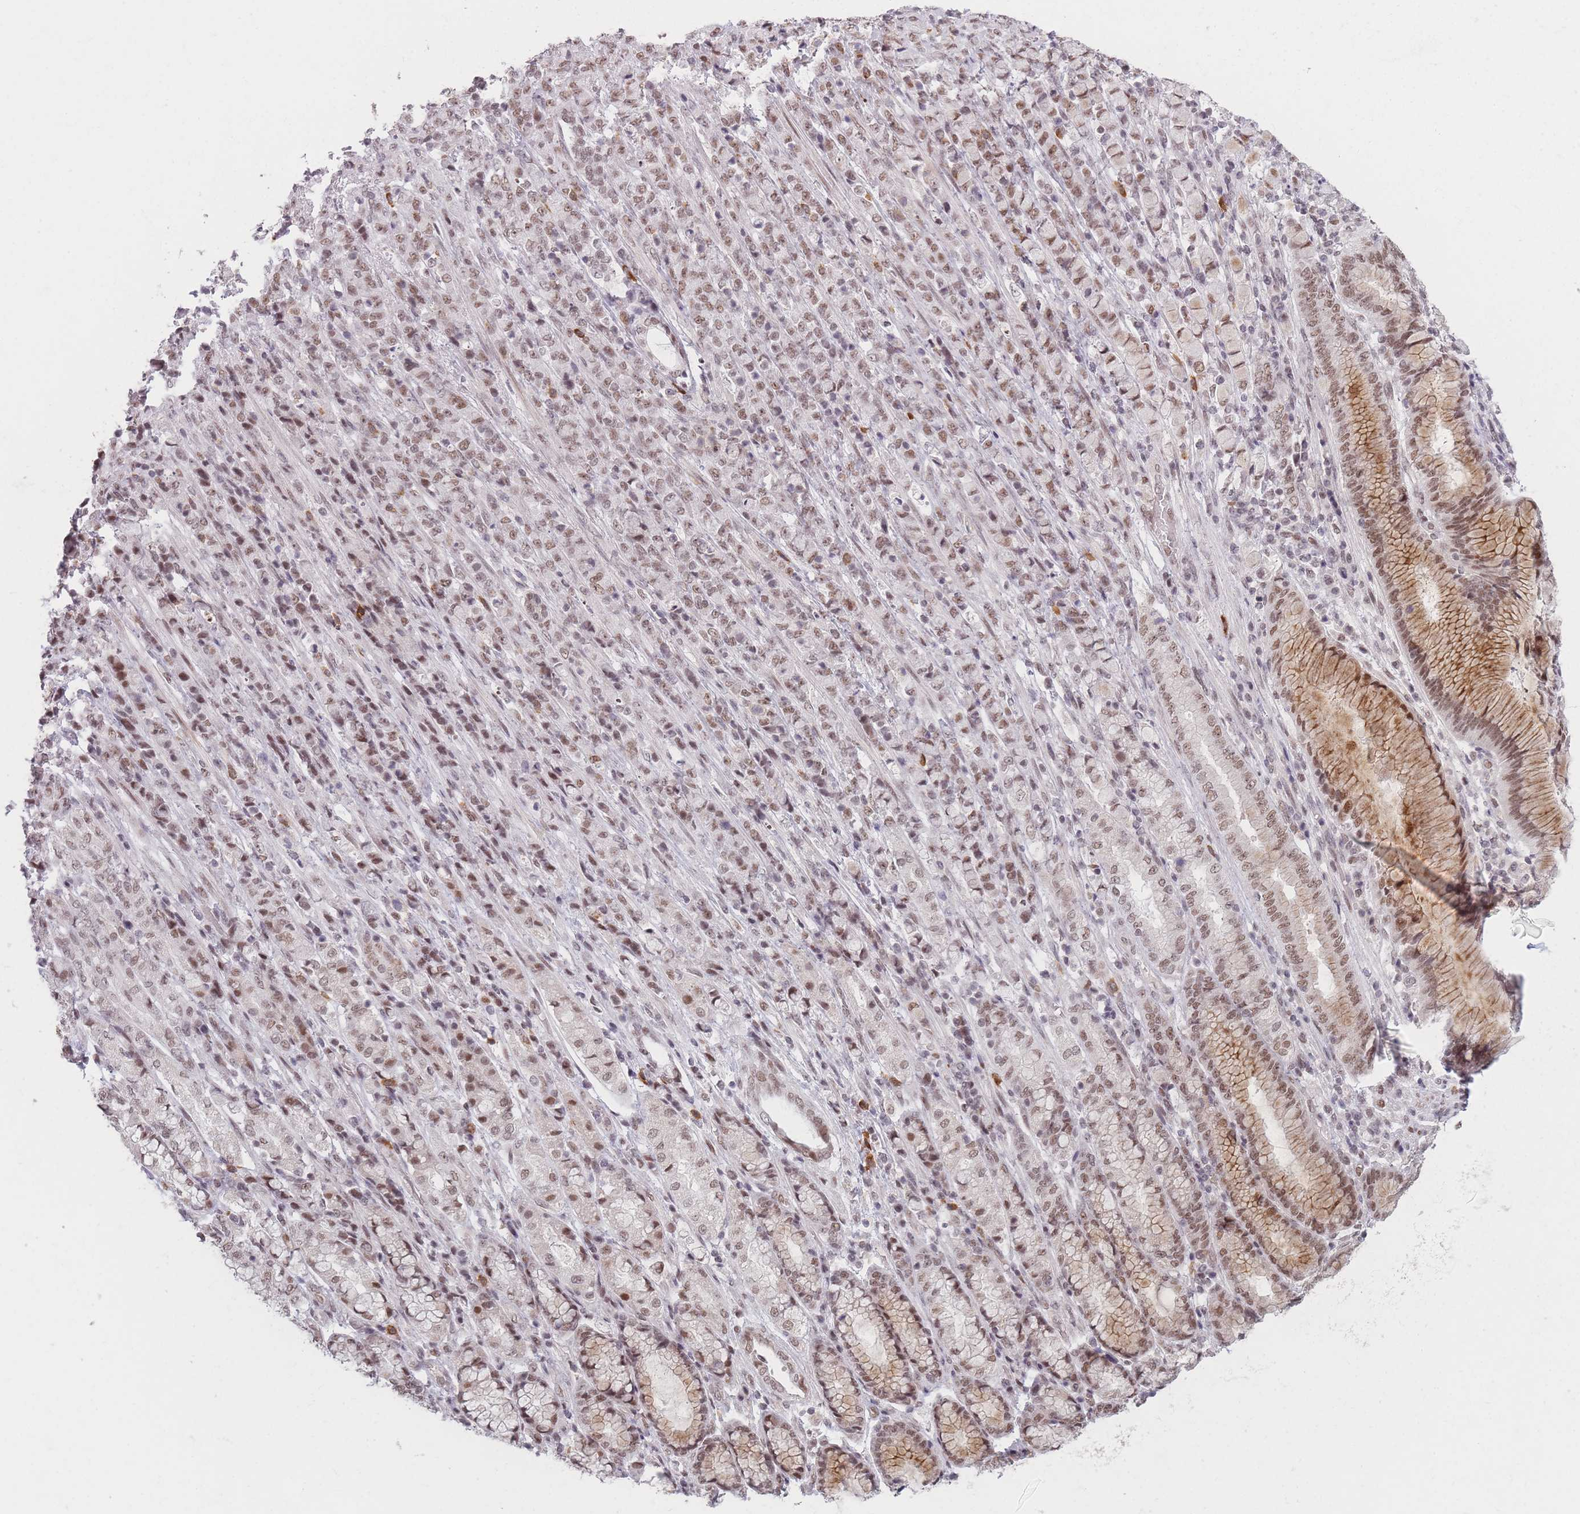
{"staining": {"intensity": "moderate", "quantity": ">75%", "location": "nuclear"}, "tissue": "stomach cancer", "cell_type": "Tumor cells", "image_type": "cancer", "snomed": [{"axis": "morphology", "description": "Adenocarcinoma, NOS"}, {"axis": "topography", "description": "Stomach"}], "caption": "Immunohistochemistry (DAB (3,3'-diaminobenzidine)) staining of human stomach cancer (adenocarcinoma) reveals moderate nuclear protein expression in approximately >75% of tumor cells.", "gene": "SUPT6H", "patient": {"sex": "female", "age": 79}}